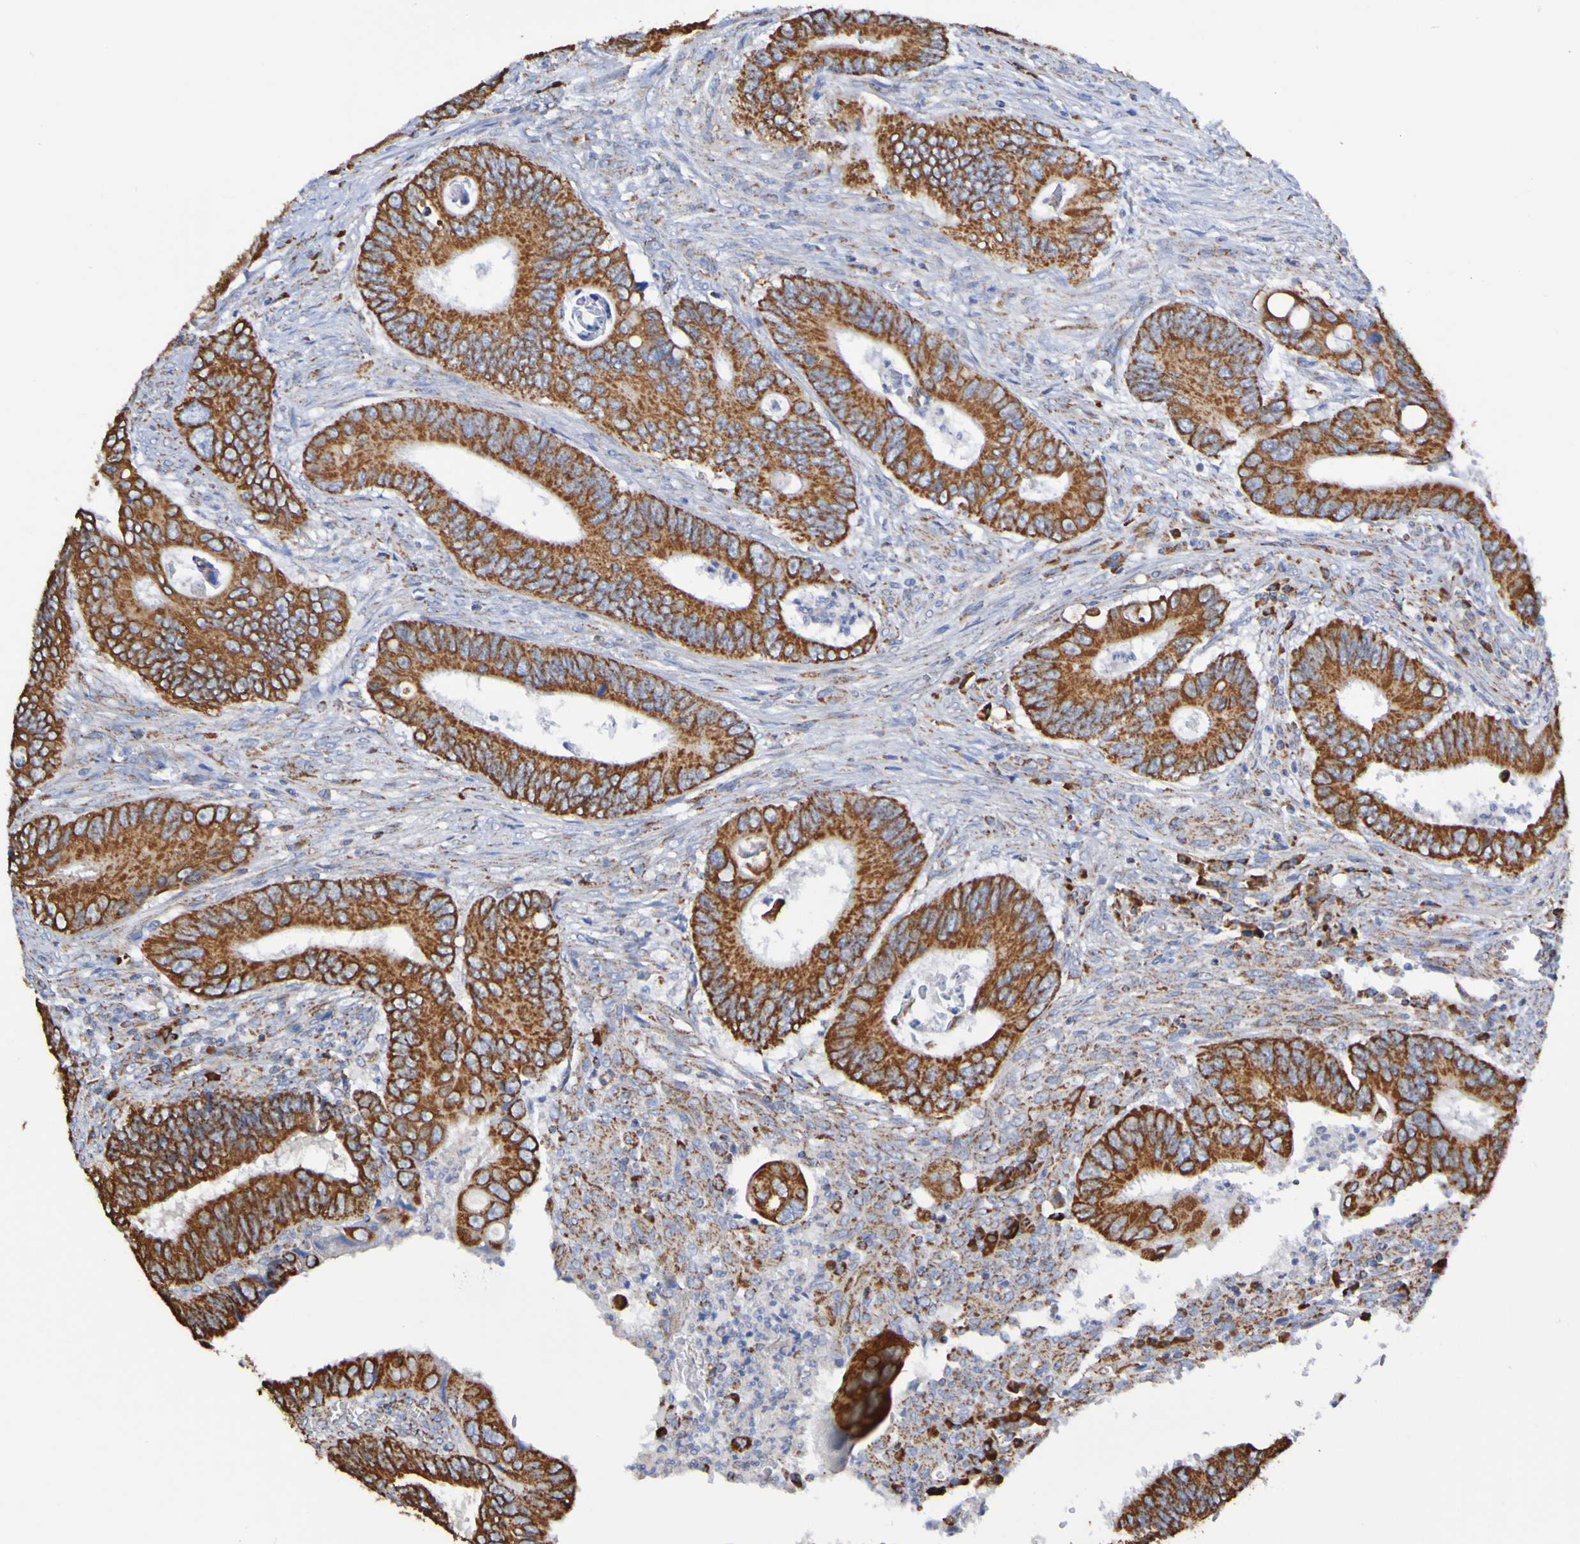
{"staining": {"intensity": "strong", "quantity": ">75%", "location": "cytoplasmic/membranous"}, "tissue": "colorectal cancer", "cell_type": "Tumor cells", "image_type": "cancer", "snomed": [{"axis": "morphology", "description": "Inflammation, NOS"}, {"axis": "morphology", "description": "Adenocarcinoma, NOS"}, {"axis": "topography", "description": "Colon"}], "caption": "Colorectal cancer (adenocarcinoma) was stained to show a protein in brown. There is high levels of strong cytoplasmic/membranous staining in approximately >75% of tumor cells.", "gene": "IL18R1", "patient": {"sex": "male", "age": 72}}